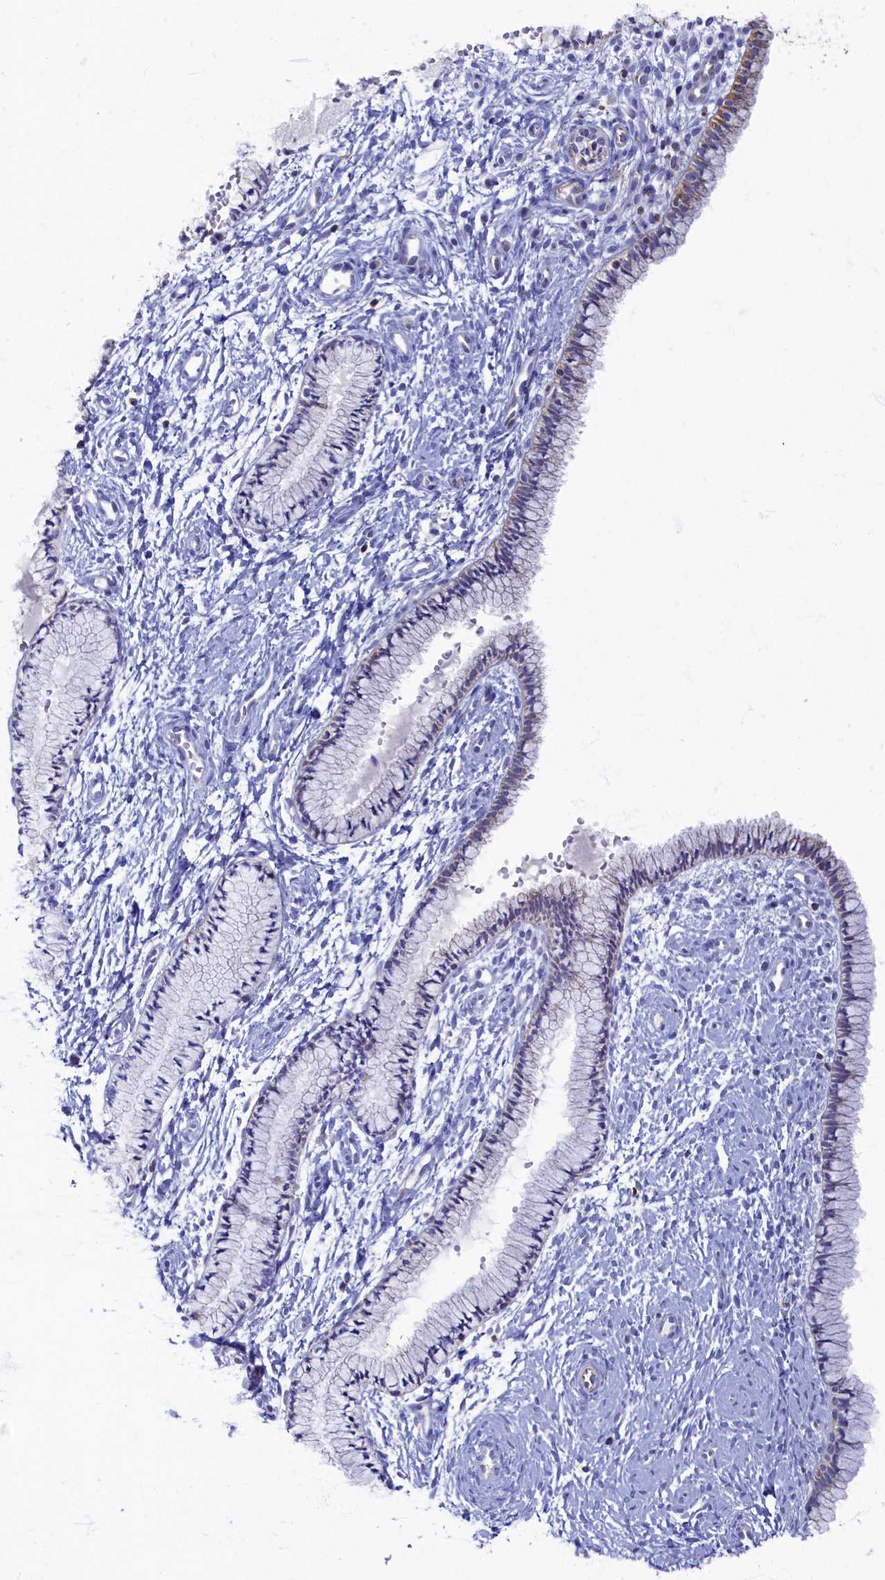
{"staining": {"intensity": "negative", "quantity": "none", "location": "none"}, "tissue": "cervix", "cell_type": "Glandular cells", "image_type": "normal", "snomed": [{"axis": "morphology", "description": "Normal tissue, NOS"}, {"axis": "topography", "description": "Cervix"}], "caption": "IHC photomicrograph of normal cervix: cervix stained with DAB demonstrates no significant protein expression in glandular cells. (Stains: DAB immunohistochemistry (IHC) with hematoxylin counter stain, Microscopy: brightfield microscopy at high magnification).", "gene": "OCIAD2", "patient": {"sex": "female", "age": 33}}